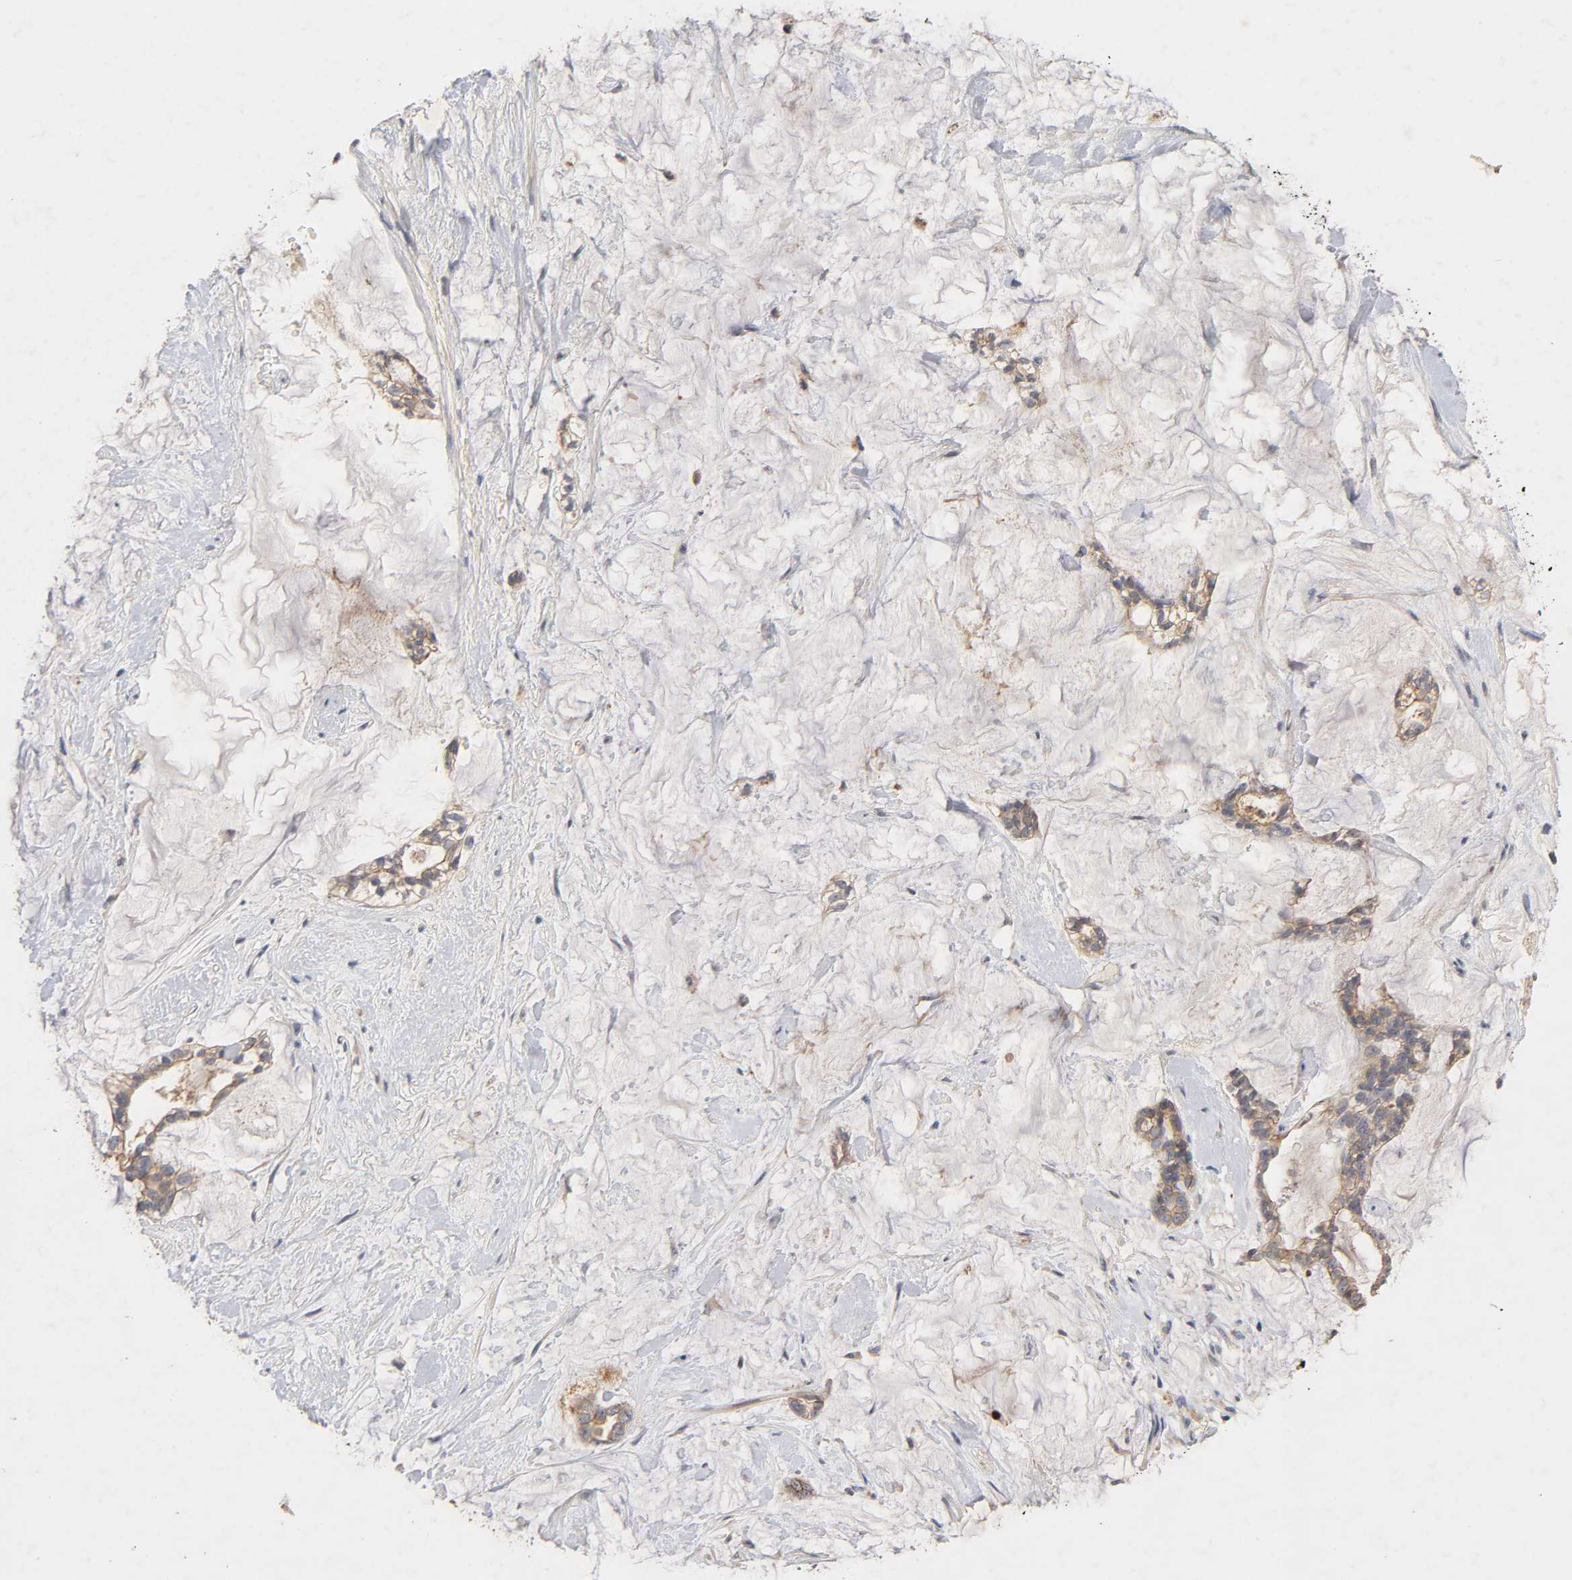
{"staining": {"intensity": "moderate", "quantity": ">75%", "location": "cytoplasmic/membranous"}, "tissue": "pancreatic cancer", "cell_type": "Tumor cells", "image_type": "cancer", "snomed": [{"axis": "morphology", "description": "Adenocarcinoma, NOS"}, {"axis": "topography", "description": "Pancreas"}], "caption": "Immunohistochemistry image of human pancreatic adenocarcinoma stained for a protein (brown), which reveals medium levels of moderate cytoplasmic/membranous expression in about >75% of tumor cells.", "gene": "PDZD11", "patient": {"sex": "female", "age": 73}}